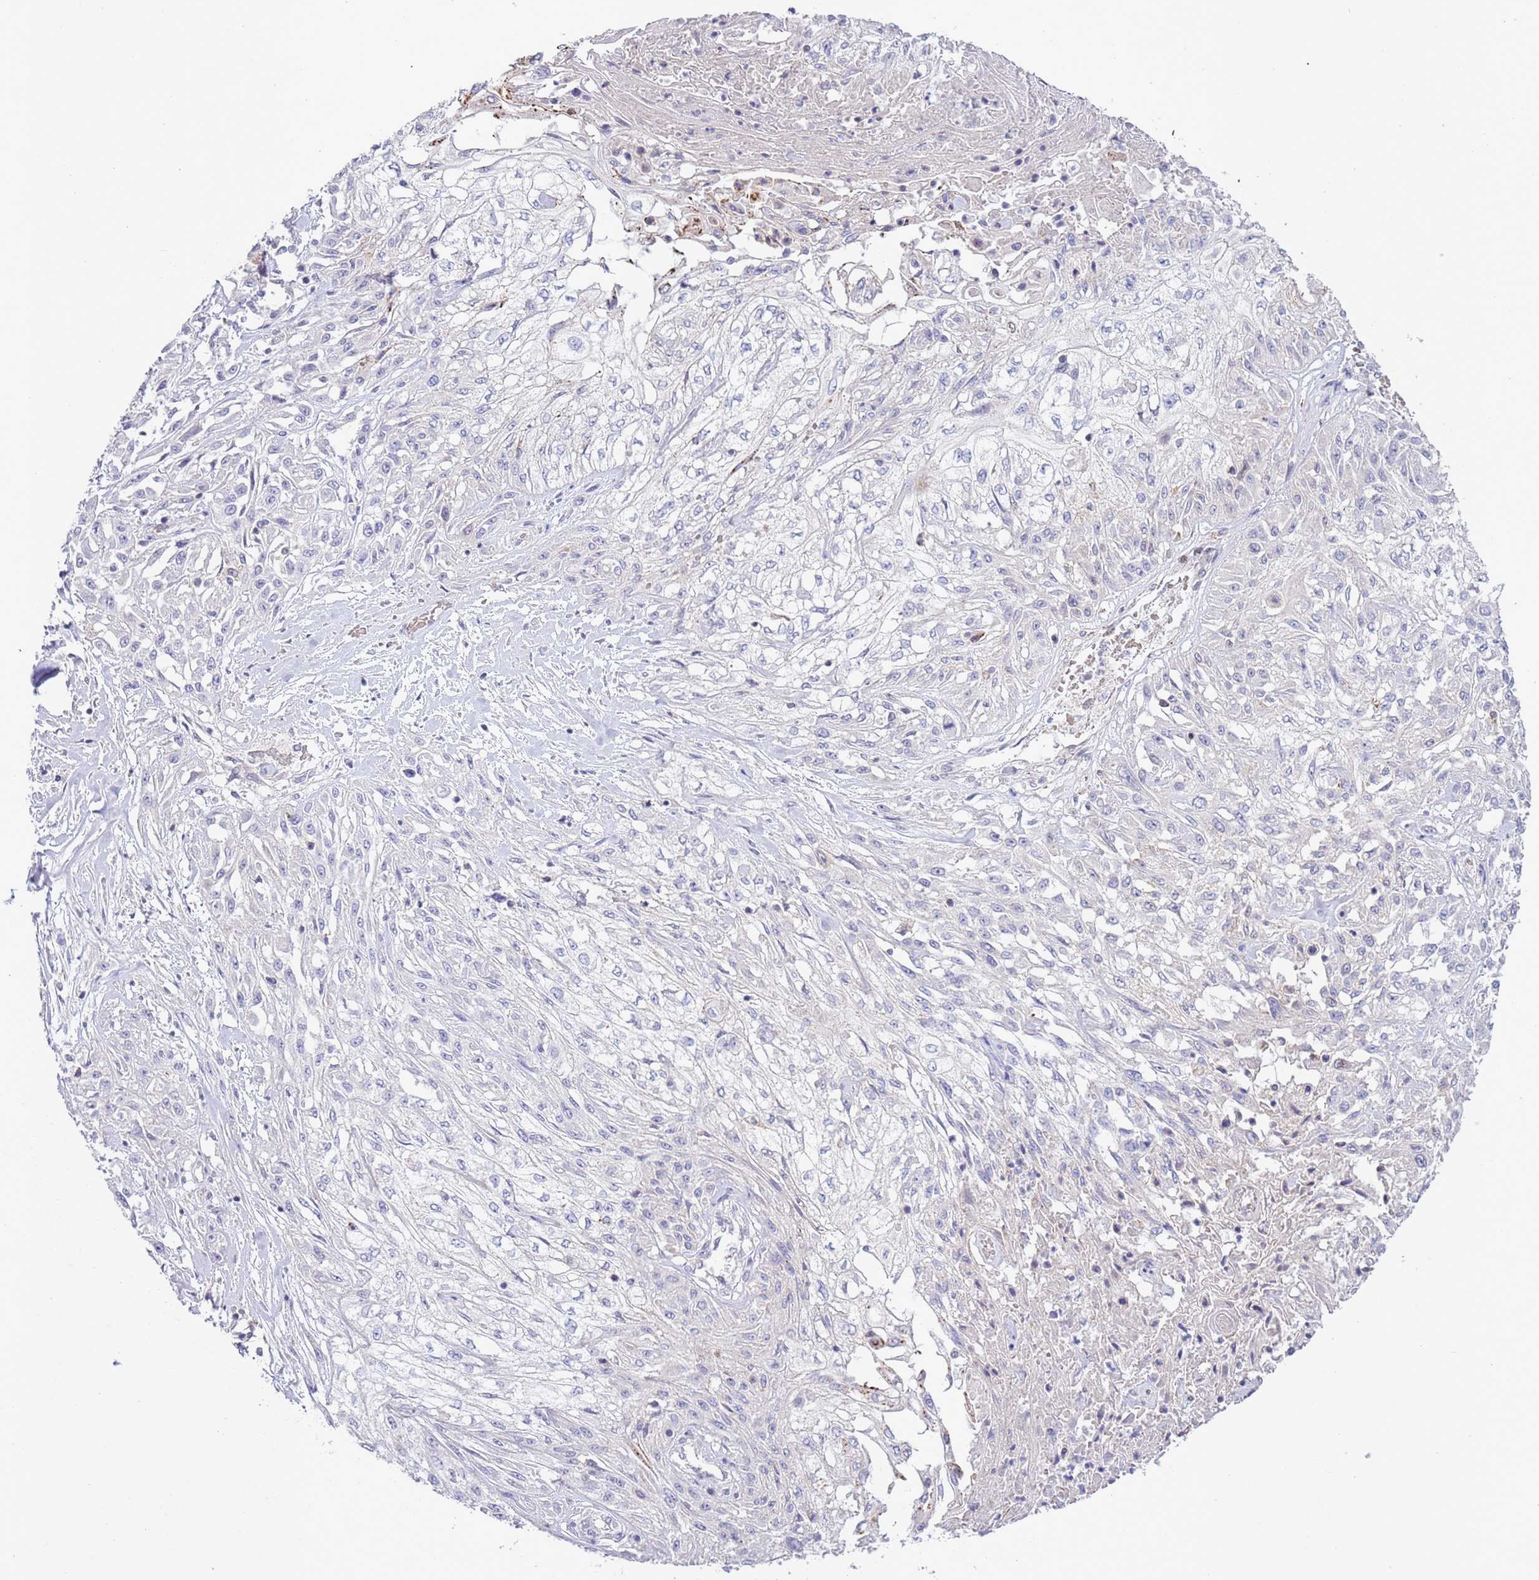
{"staining": {"intensity": "negative", "quantity": "none", "location": "none"}, "tissue": "skin cancer", "cell_type": "Tumor cells", "image_type": "cancer", "snomed": [{"axis": "morphology", "description": "Squamous cell carcinoma, NOS"}, {"axis": "morphology", "description": "Squamous cell carcinoma, metastatic, NOS"}, {"axis": "topography", "description": "Skin"}, {"axis": "topography", "description": "Lymph node"}], "caption": "A photomicrograph of squamous cell carcinoma (skin) stained for a protein demonstrates no brown staining in tumor cells. (Brightfield microscopy of DAB (3,3'-diaminobenzidine) immunohistochemistry (IHC) at high magnification).", "gene": "ABHD17A", "patient": {"sex": "male", "age": 75}}